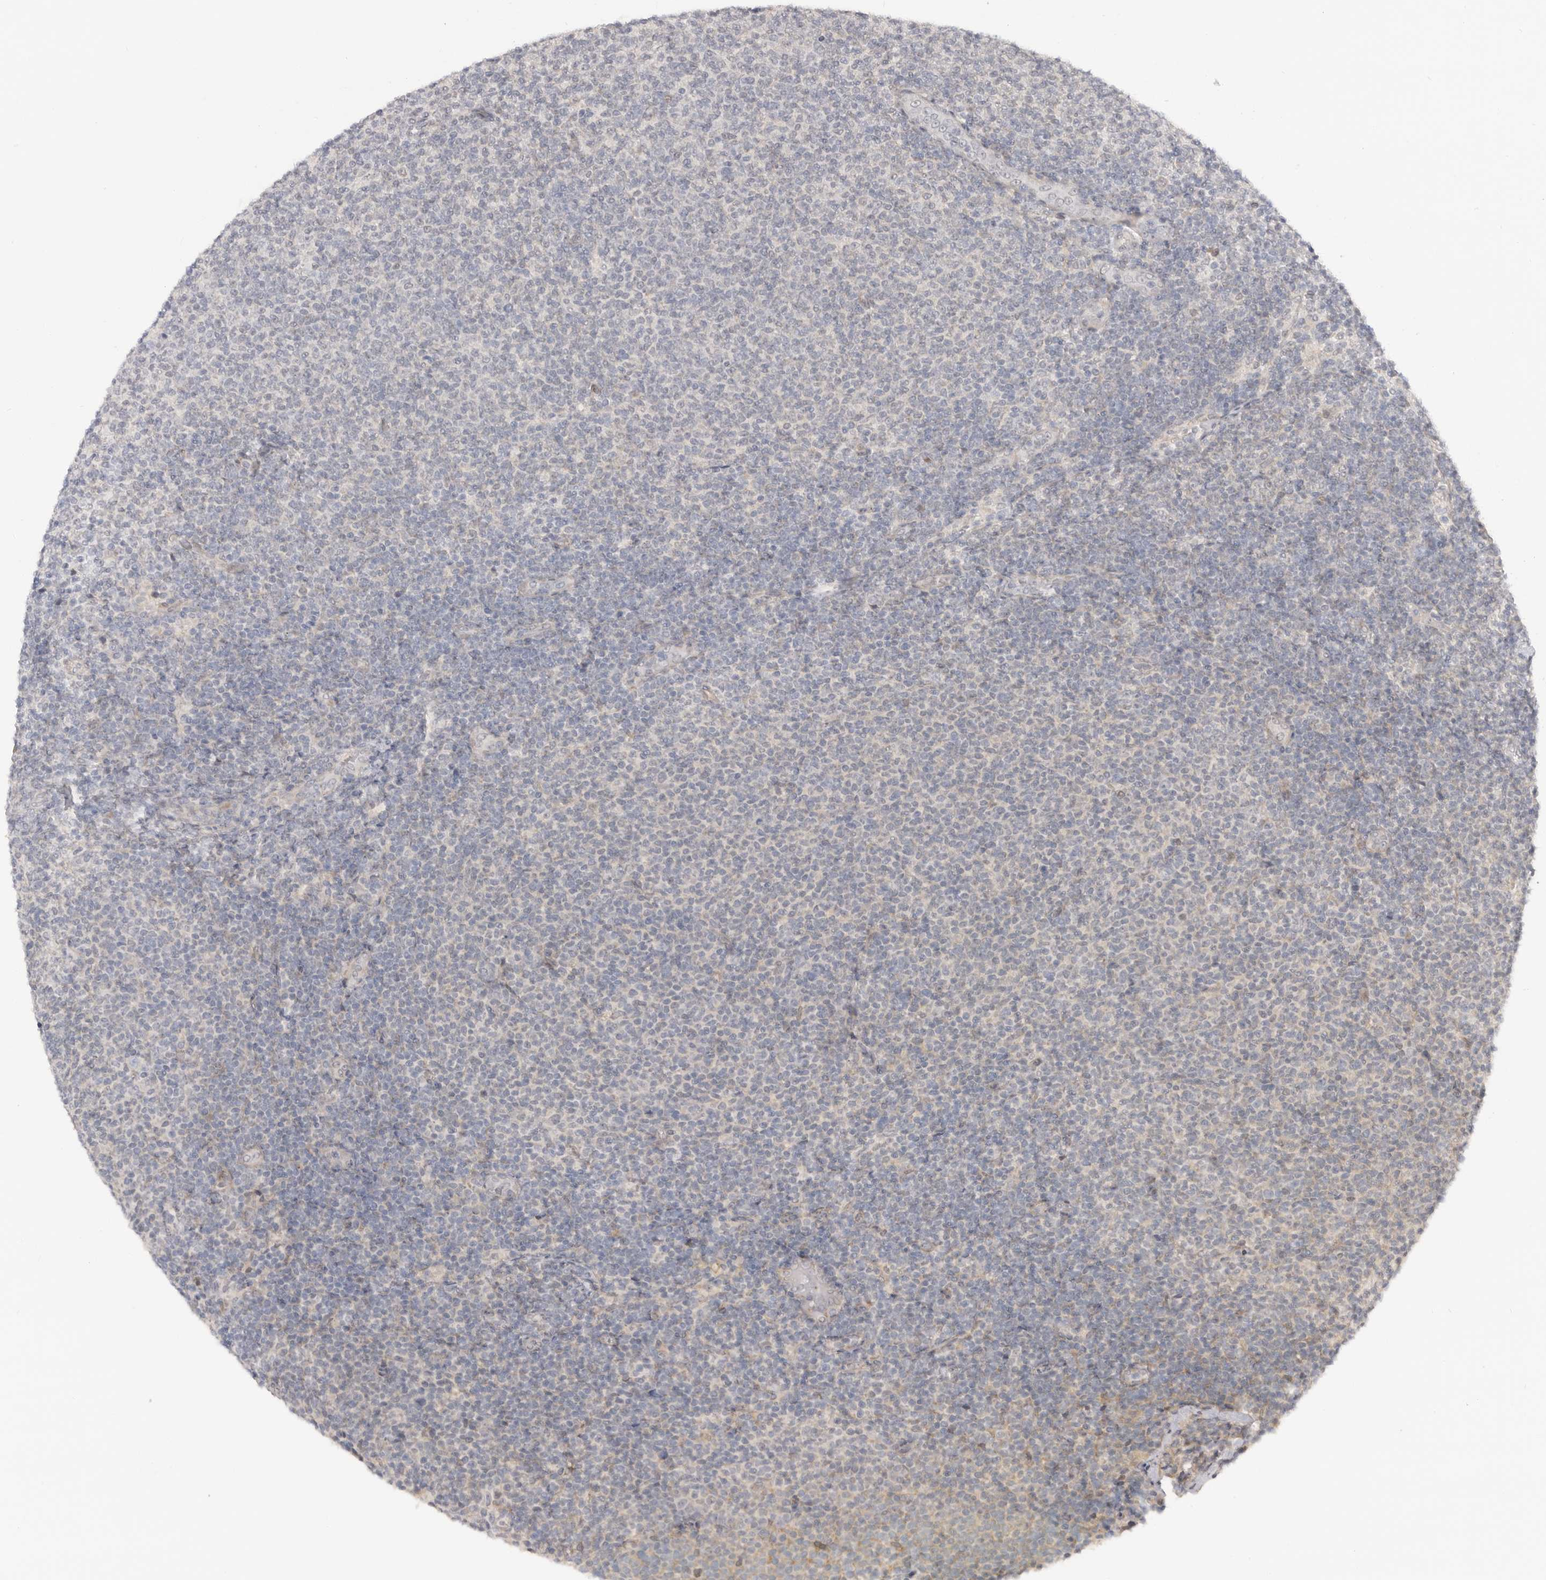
{"staining": {"intensity": "negative", "quantity": "none", "location": "none"}, "tissue": "lymphoma", "cell_type": "Tumor cells", "image_type": "cancer", "snomed": [{"axis": "morphology", "description": "Malignant lymphoma, non-Hodgkin's type, Low grade"}, {"axis": "topography", "description": "Lymph node"}], "caption": "Malignant lymphoma, non-Hodgkin's type (low-grade) was stained to show a protein in brown. There is no significant expression in tumor cells.", "gene": "GGT6", "patient": {"sex": "male", "age": 66}}